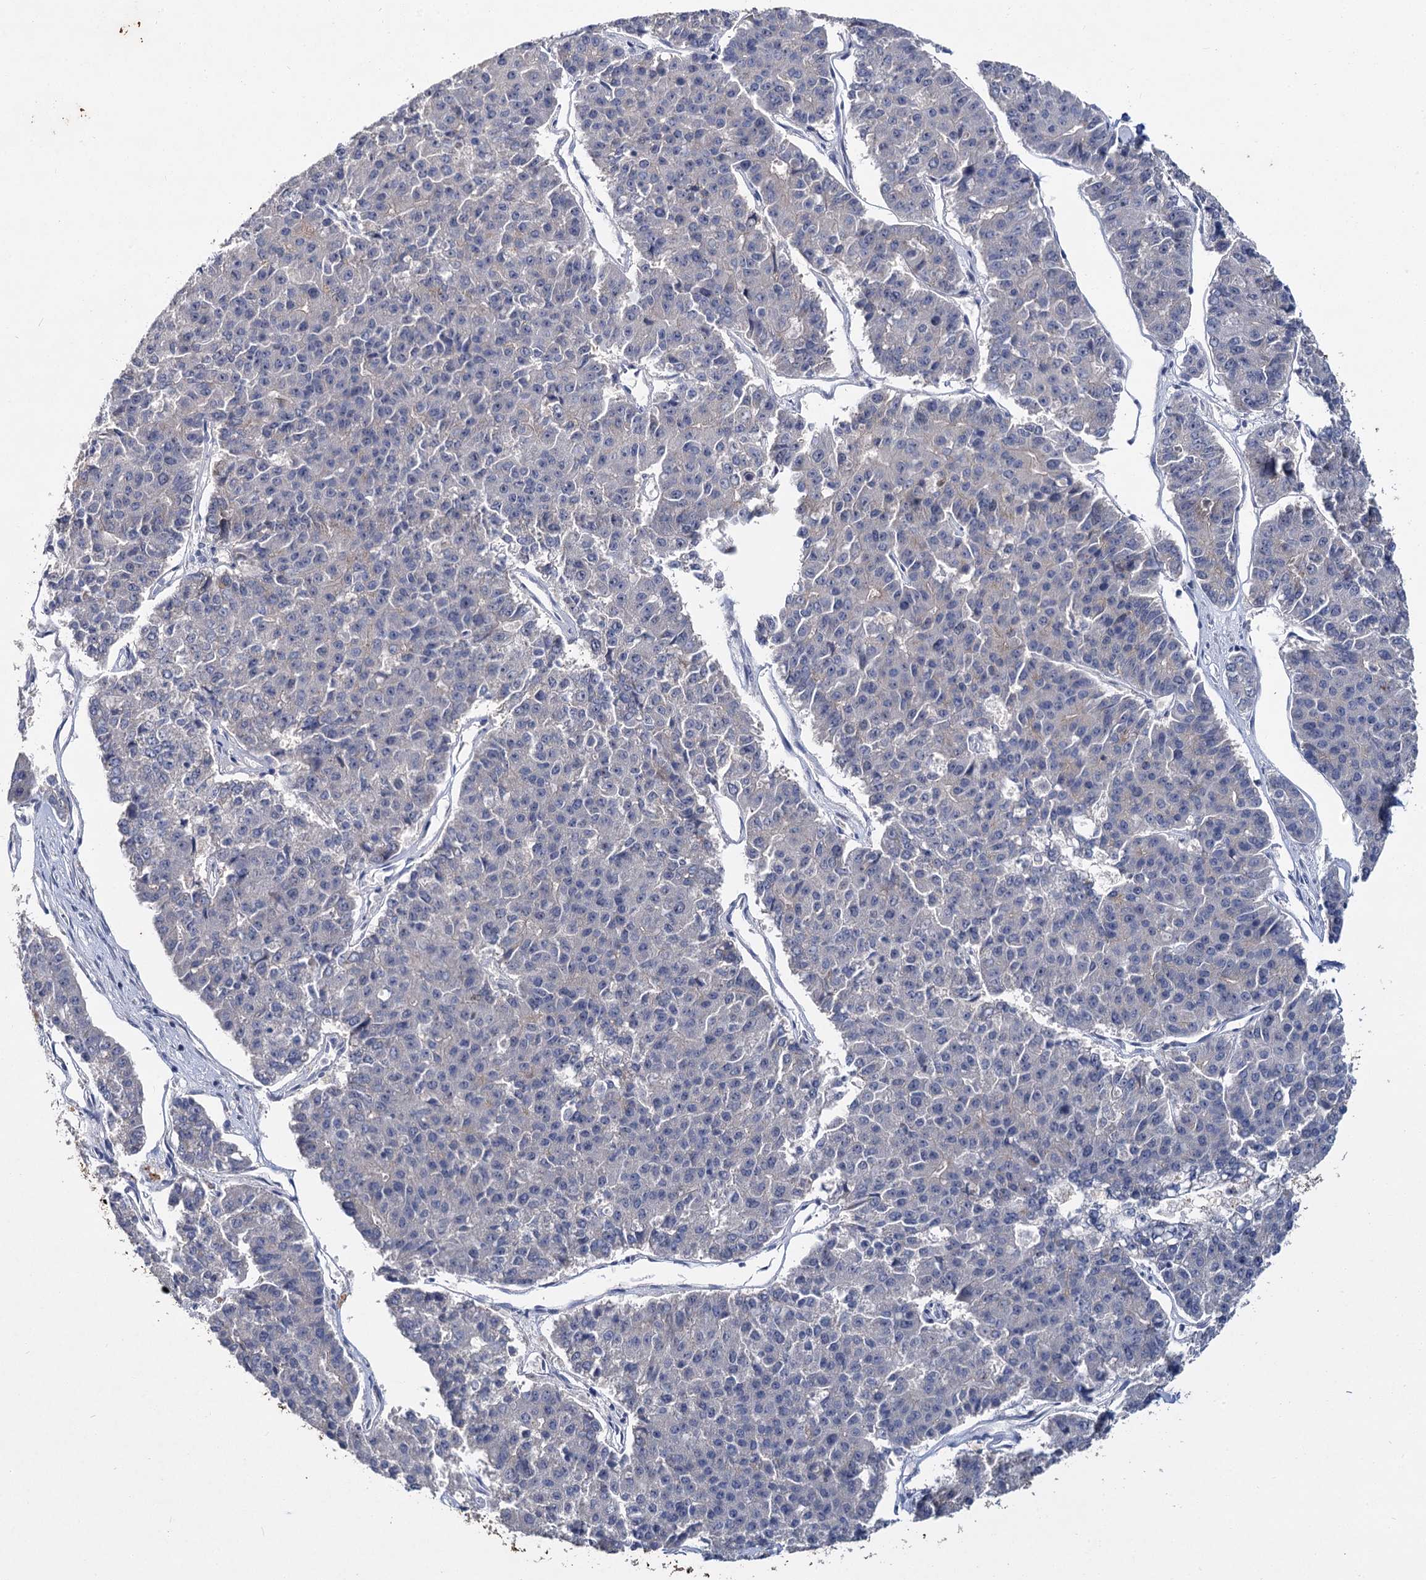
{"staining": {"intensity": "negative", "quantity": "none", "location": "none"}, "tissue": "pancreatic cancer", "cell_type": "Tumor cells", "image_type": "cancer", "snomed": [{"axis": "morphology", "description": "Adenocarcinoma, NOS"}, {"axis": "topography", "description": "Pancreas"}], "caption": "A histopathology image of pancreatic adenocarcinoma stained for a protein demonstrates no brown staining in tumor cells.", "gene": "ATP9A", "patient": {"sex": "male", "age": 50}}